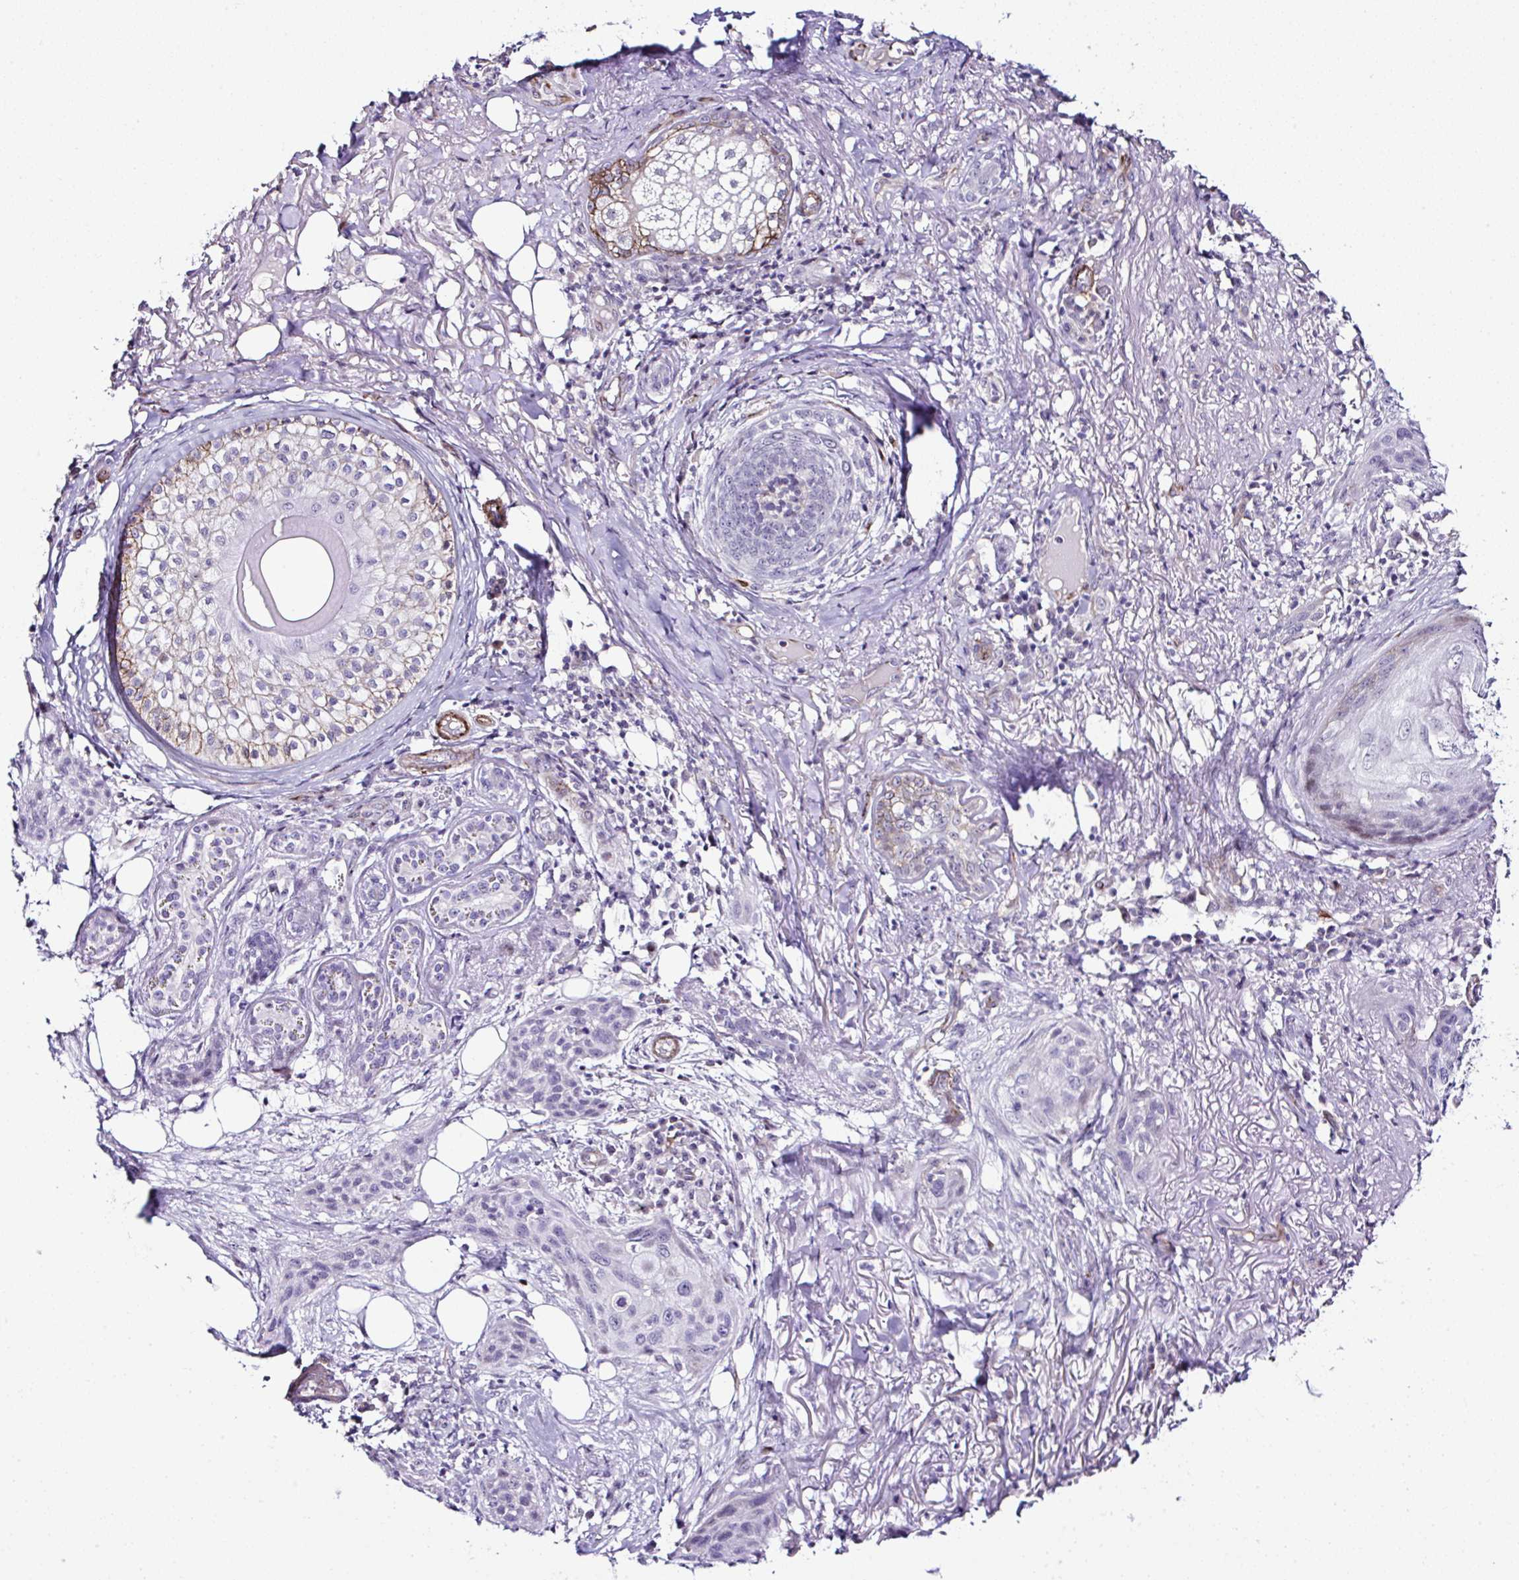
{"staining": {"intensity": "negative", "quantity": "none", "location": "none"}, "tissue": "skin cancer", "cell_type": "Tumor cells", "image_type": "cancer", "snomed": [{"axis": "morphology", "description": "Squamous cell carcinoma, NOS"}, {"axis": "topography", "description": "Skin"}], "caption": "There is no significant positivity in tumor cells of skin squamous cell carcinoma. The staining was performed using DAB to visualize the protein expression in brown, while the nuclei were stained in blue with hematoxylin (Magnification: 20x).", "gene": "FBXO34", "patient": {"sex": "female", "age": 87}}